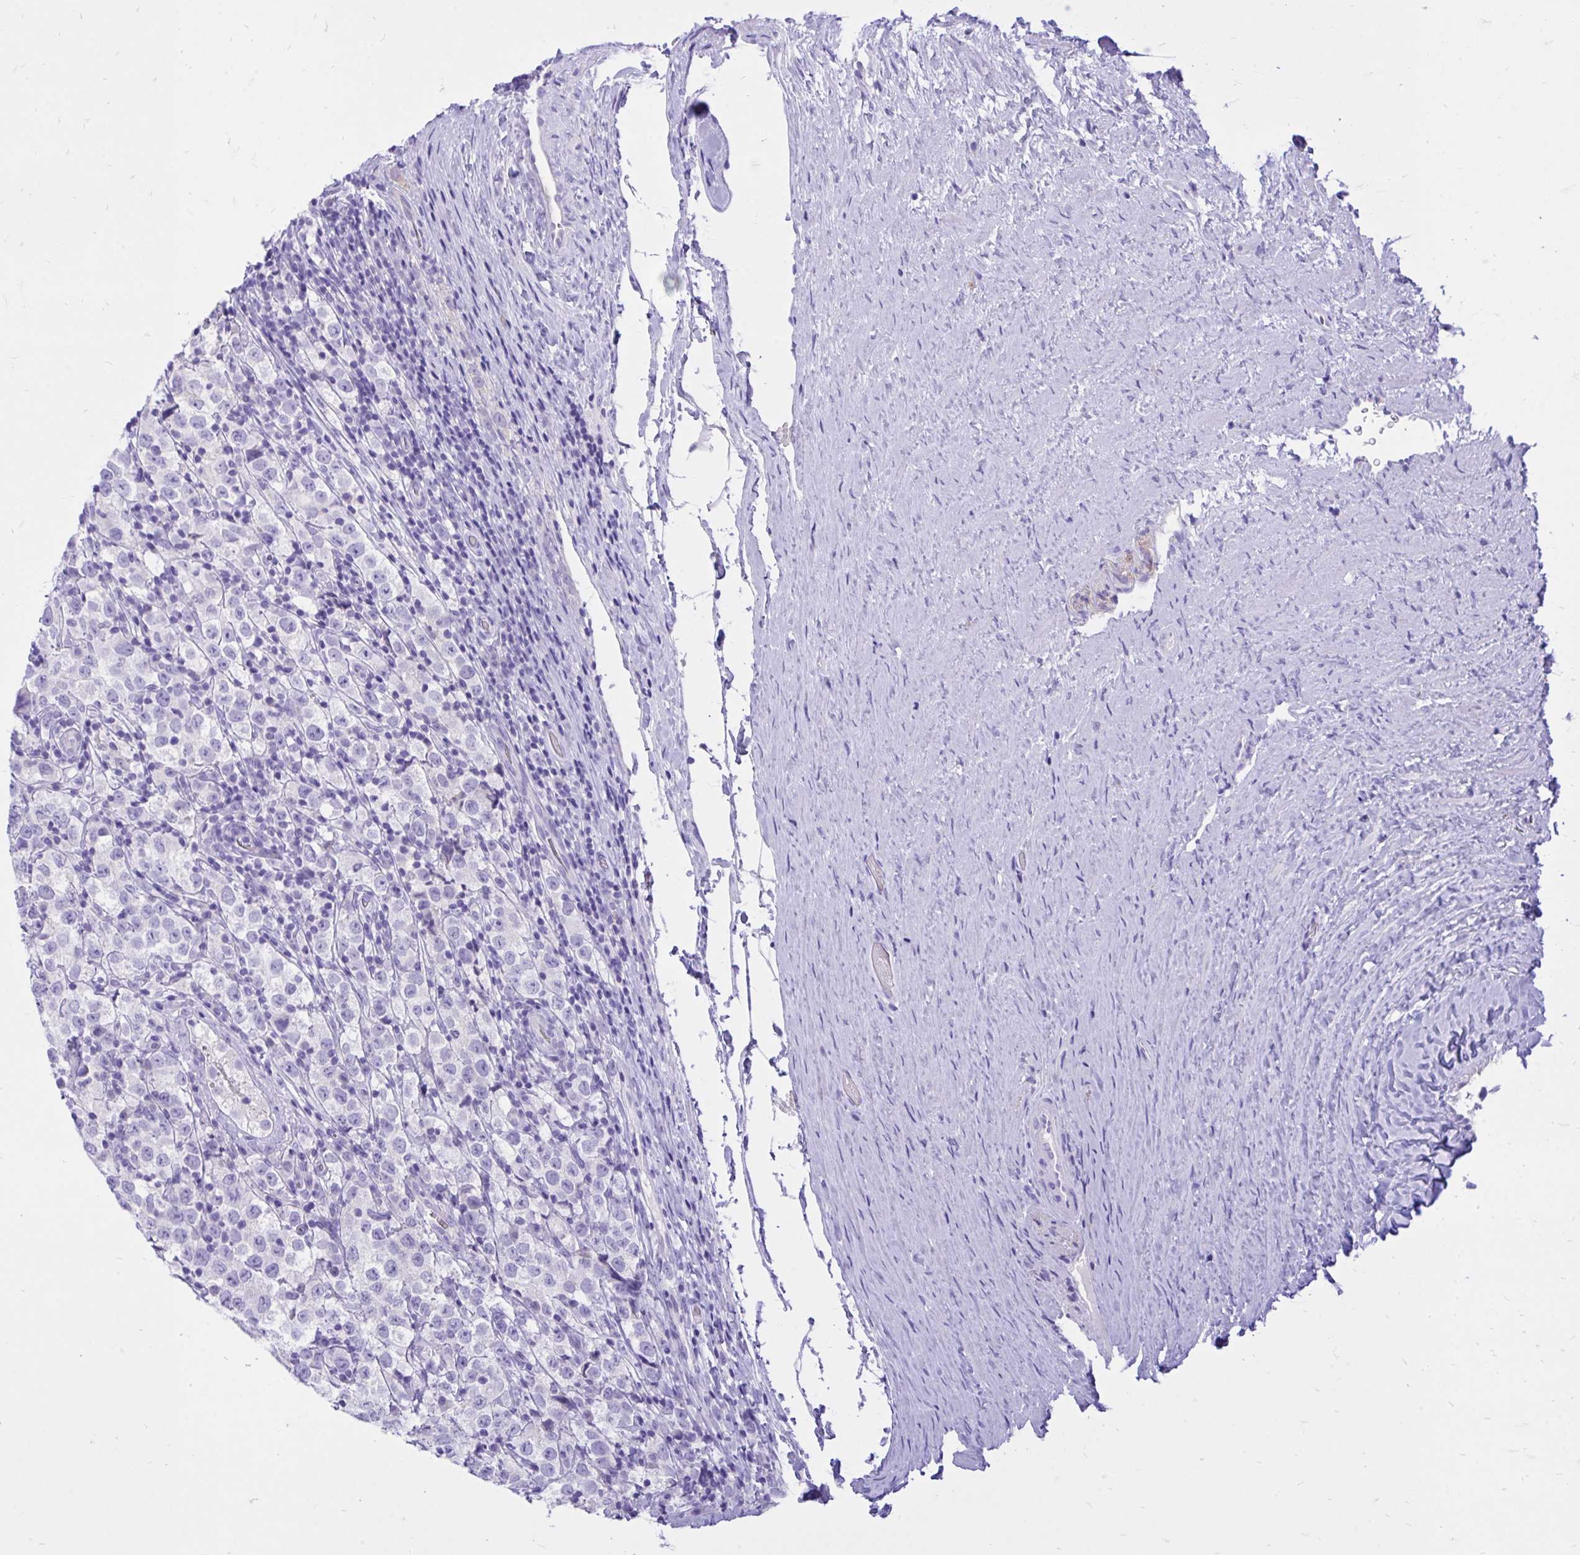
{"staining": {"intensity": "negative", "quantity": "none", "location": "none"}, "tissue": "testis cancer", "cell_type": "Tumor cells", "image_type": "cancer", "snomed": [{"axis": "morphology", "description": "Seminoma, NOS"}, {"axis": "morphology", "description": "Carcinoma, Embryonal, NOS"}, {"axis": "topography", "description": "Testis"}], "caption": "High power microscopy photomicrograph of an immunohistochemistry (IHC) micrograph of testis cancer (seminoma), revealing no significant positivity in tumor cells. (DAB immunohistochemistry (IHC) with hematoxylin counter stain).", "gene": "MON1A", "patient": {"sex": "male", "age": 41}}